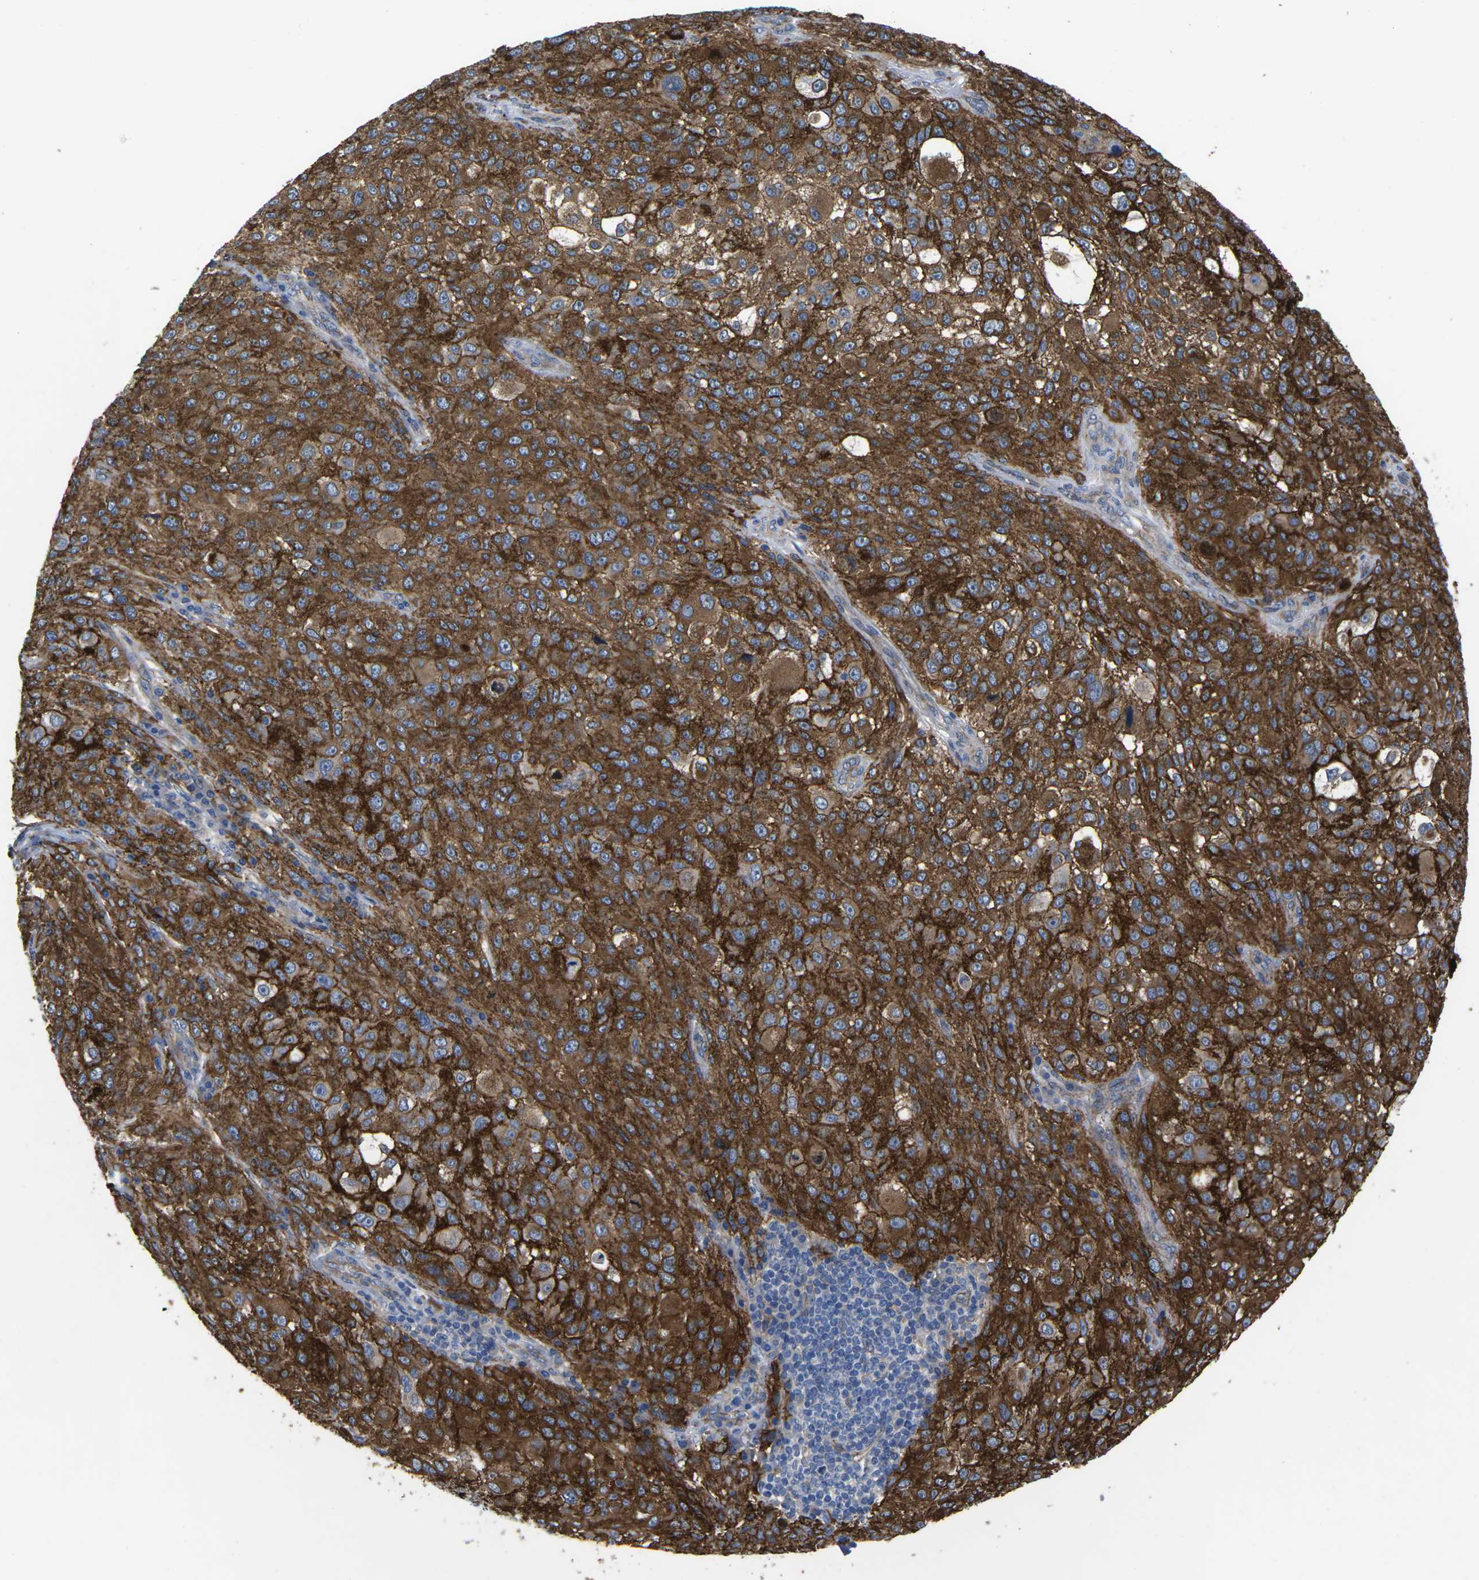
{"staining": {"intensity": "strong", "quantity": ">75%", "location": "cytoplasmic/membranous"}, "tissue": "melanoma", "cell_type": "Tumor cells", "image_type": "cancer", "snomed": [{"axis": "morphology", "description": "Necrosis, NOS"}, {"axis": "morphology", "description": "Malignant melanoma, NOS"}, {"axis": "topography", "description": "Skin"}], "caption": "This photomicrograph exhibits melanoma stained with IHC to label a protein in brown. The cytoplasmic/membranous of tumor cells show strong positivity for the protein. Nuclei are counter-stained blue.", "gene": "CTNND1", "patient": {"sex": "female", "age": 87}}